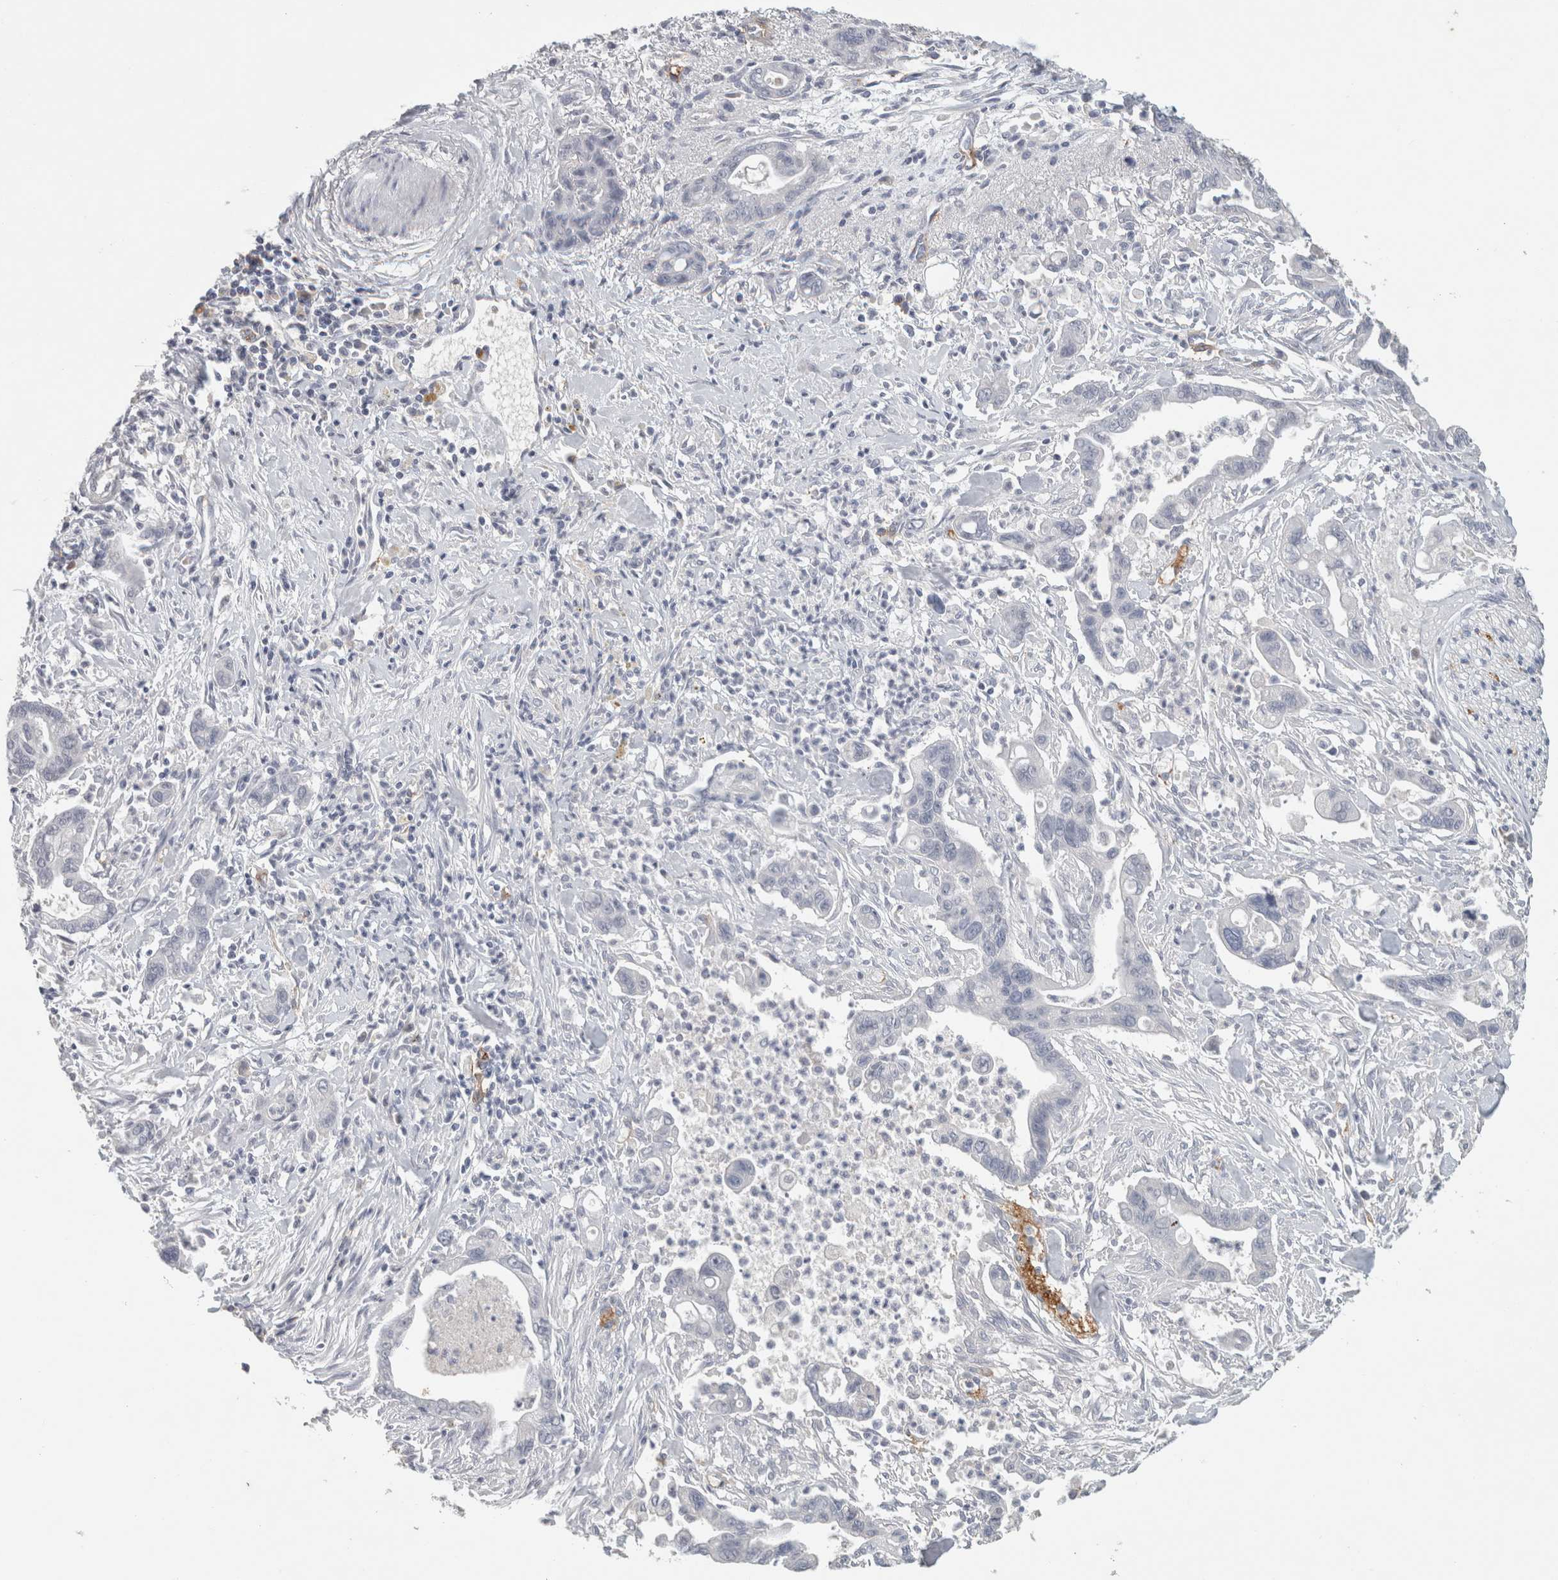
{"staining": {"intensity": "negative", "quantity": "none", "location": "none"}, "tissue": "pancreatic cancer", "cell_type": "Tumor cells", "image_type": "cancer", "snomed": [{"axis": "morphology", "description": "Adenocarcinoma, NOS"}, {"axis": "topography", "description": "Pancreas"}], "caption": "Tumor cells show no significant positivity in pancreatic adenocarcinoma. (DAB IHC with hematoxylin counter stain).", "gene": "CD36", "patient": {"sex": "male", "age": 70}}